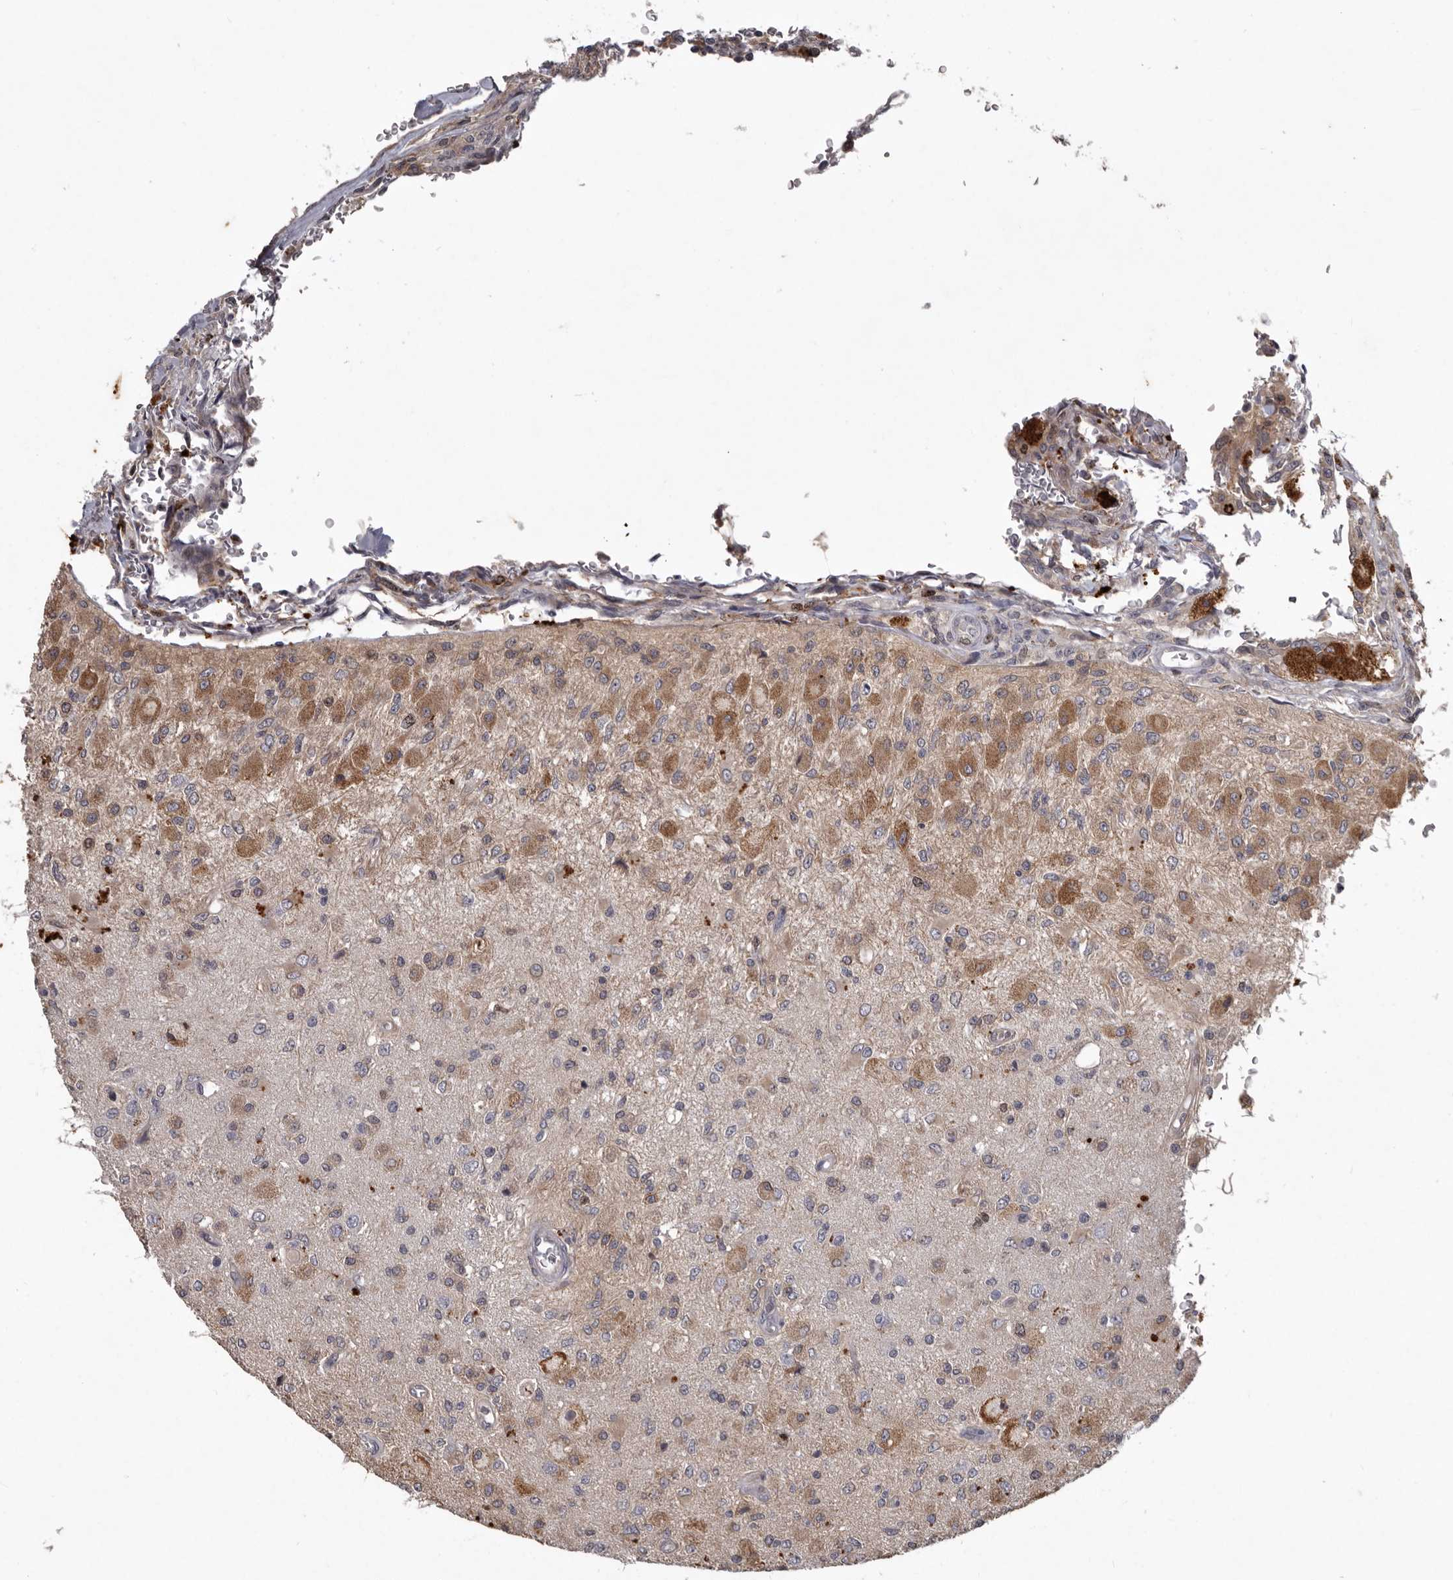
{"staining": {"intensity": "moderate", "quantity": "25%-75%", "location": "cytoplasmic/membranous"}, "tissue": "glioma", "cell_type": "Tumor cells", "image_type": "cancer", "snomed": [{"axis": "morphology", "description": "Normal tissue, NOS"}, {"axis": "morphology", "description": "Glioma, malignant, High grade"}, {"axis": "topography", "description": "Cerebral cortex"}], "caption": "This image exhibits immunohistochemistry staining of glioma, with medium moderate cytoplasmic/membranous staining in about 25%-75% of tumor cells.", "gene": "CDCA8", "patient": {"sex": "male", "age": 77}}